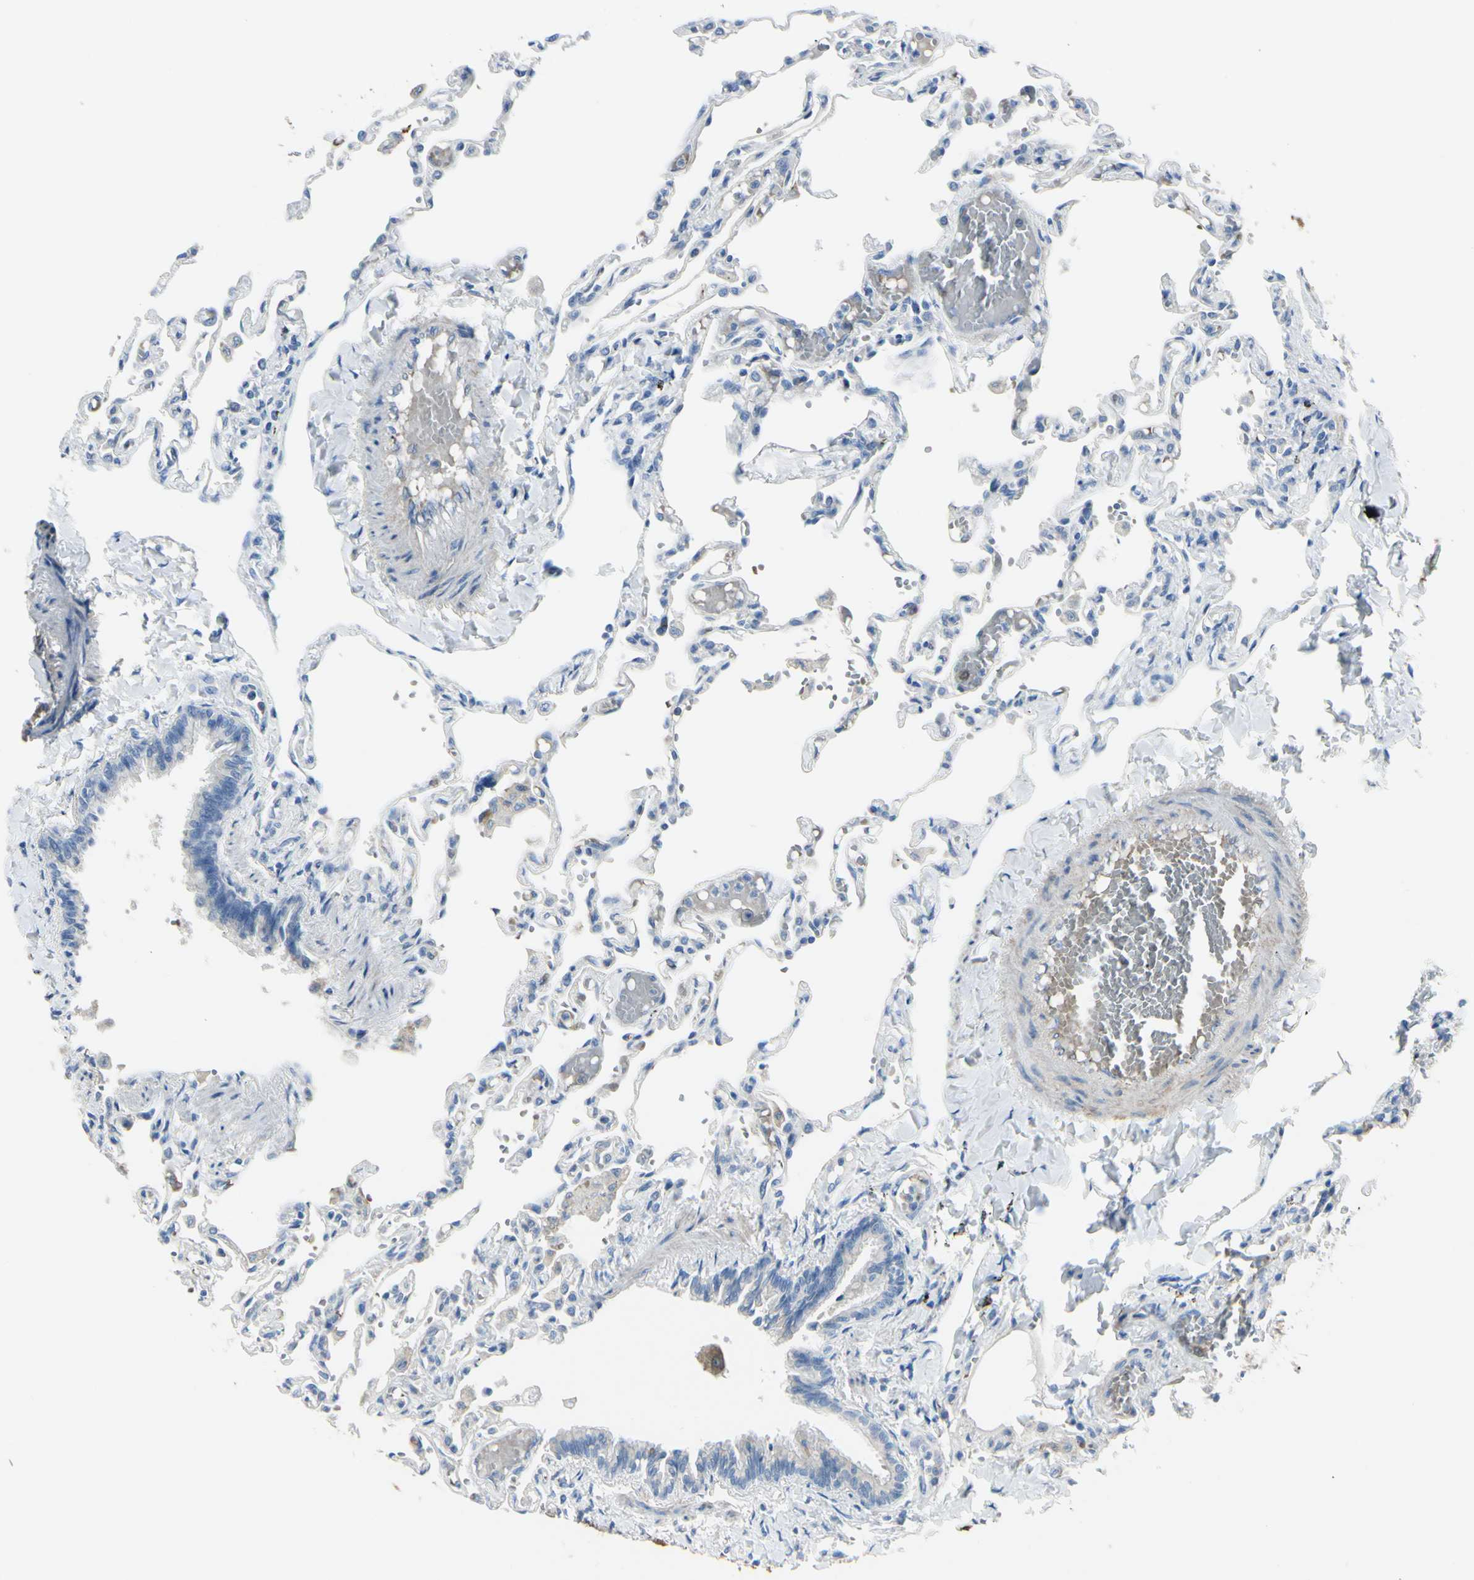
{"staining": {"intensity": "negative", "quantity": "none", "location": "none"}, "tissue": "lung", "cell_type": "Alveolar cells", "image_type": "normal", "snomed": [{"axis": "morphology", "description": "Normal tissue, NOS"}, {"axis": "topography", "description": "Lung"}], "caption": "Immunohistochemical staining of normal human lung demonstrates no significant staining in alveolar cells. (IHC, brightfield microscopy, high magnification).", "gene": "NCBP2L", "patient": {"sex": "male", "age": 21}}